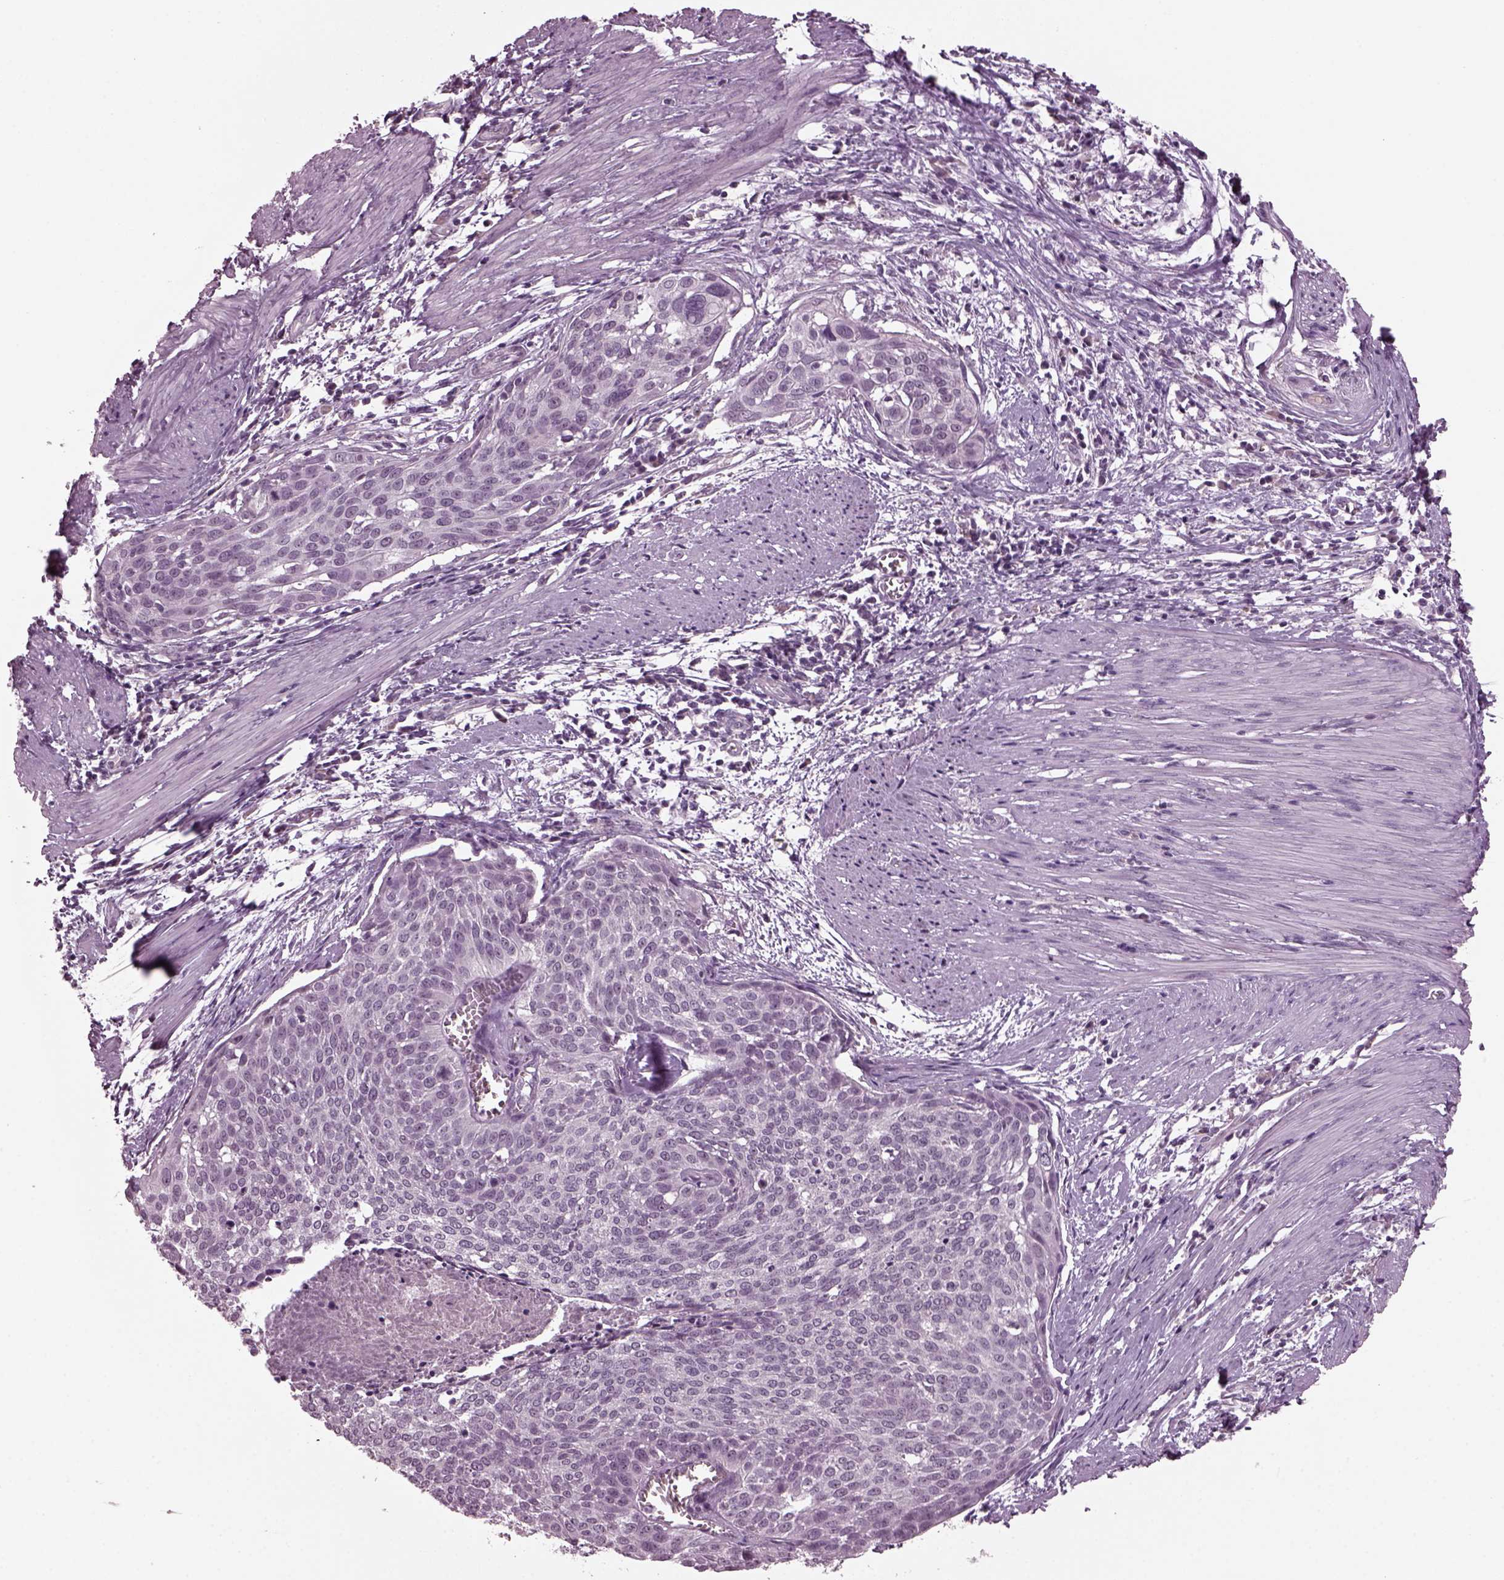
{"staining": {"intensity": "negative", "quantity": "none", "location": "none"}, "tissue": "cervical cancer", "cell_type": "Tumor cells", "image_type": "cancer", "snomed": [{"axis": "morphology", "description": "Squamous cell carcinoma, NOS"}, {"axis": "topography", "description": "Cervix"}], "caption": "Immunohistochemical staining of human squamous cell carcinoma (cervical) reveals no significant staining in tumor cells.", "gene": "CLCN4", "patient": {"sex": "female", "age": 39}}